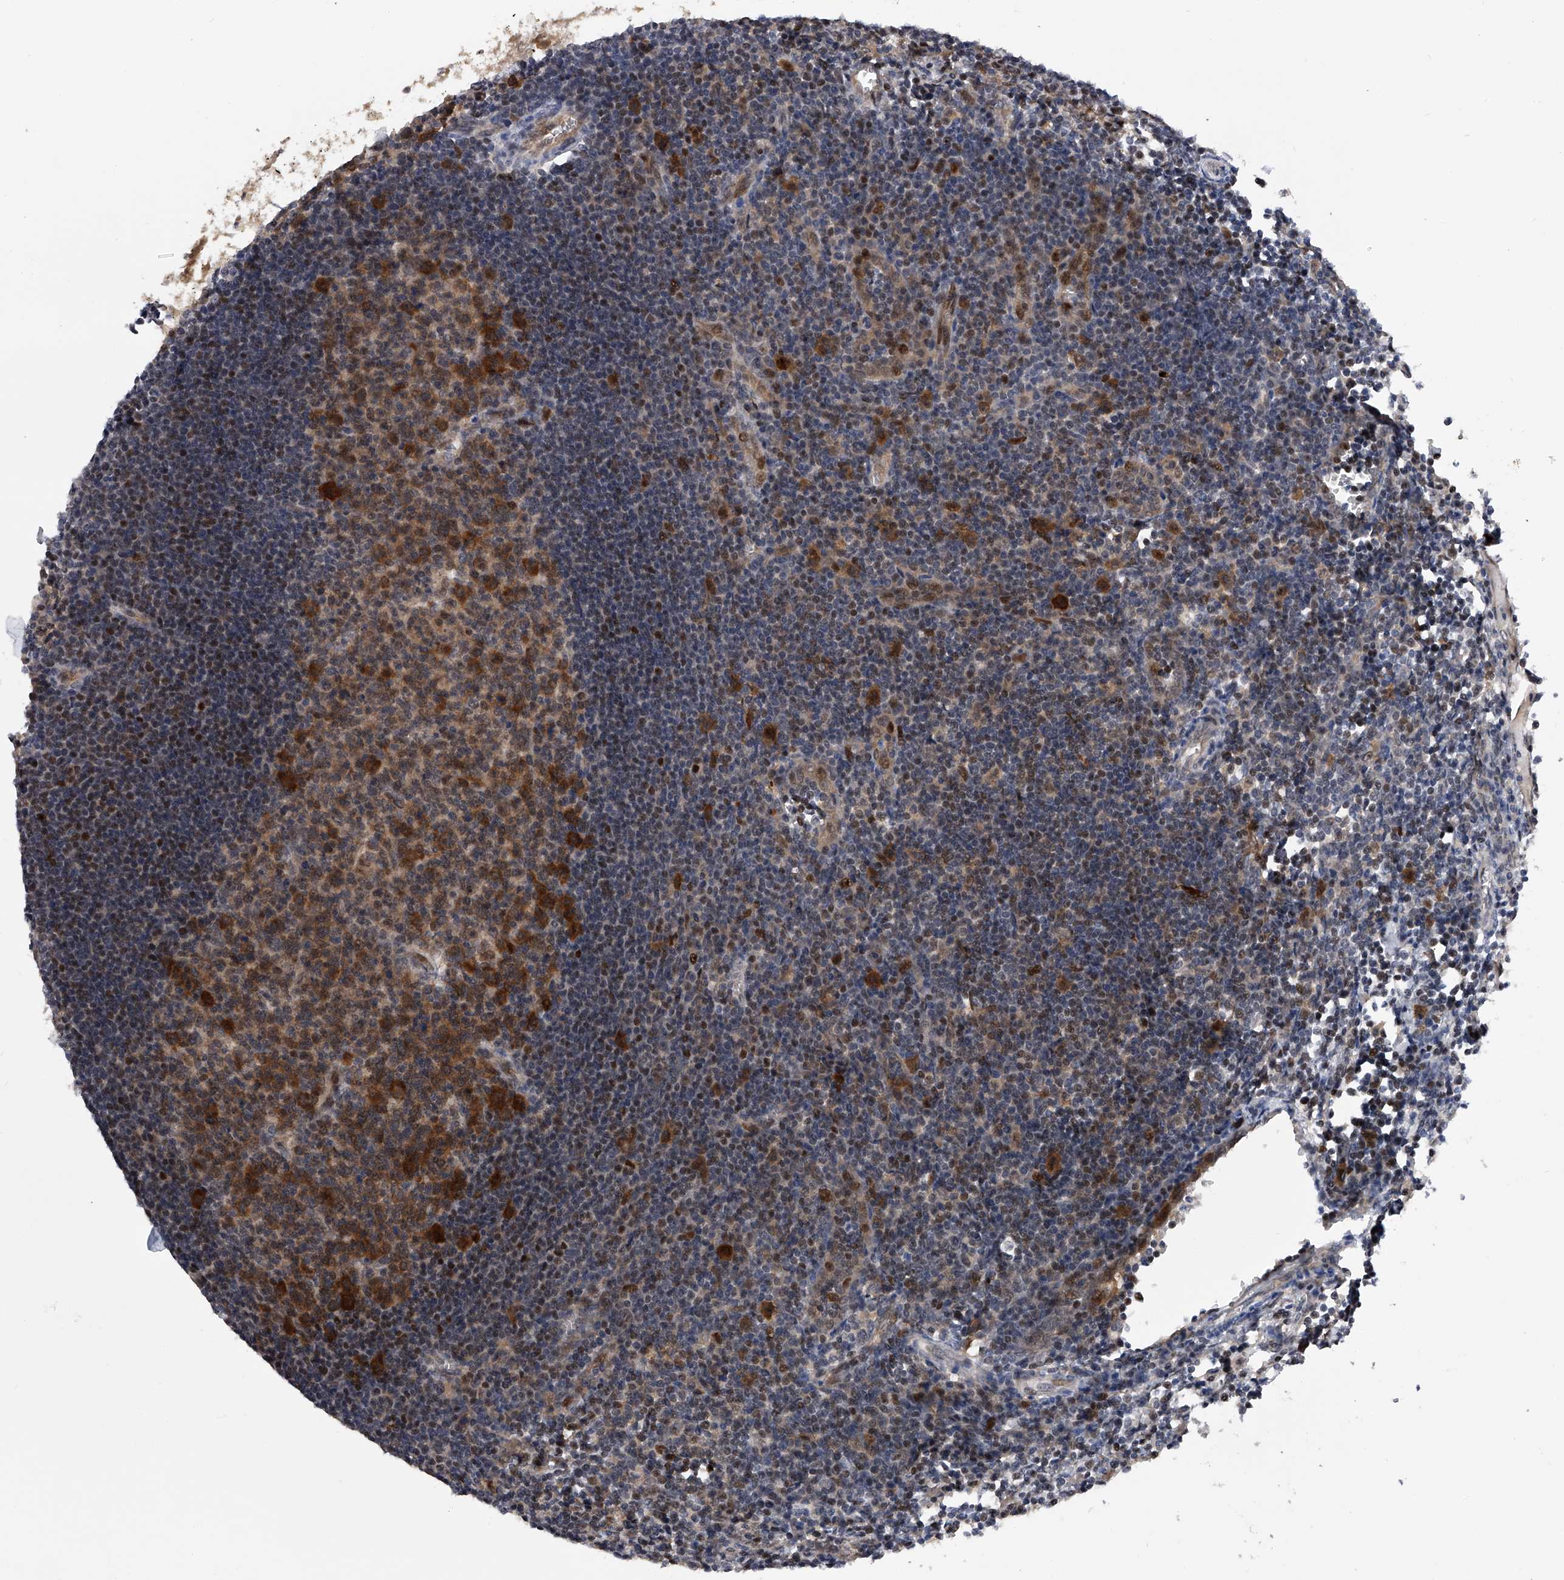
{"staining": {"intensity": "strong", "quantity": "25%-75%", "location": "cytoplasmic/membranous"}, "tissue": "lymph node", "cell_type": "Germinal center cells", "image_type": "normal", "snomed": [{"axis": "morphology", "description": "Normal tissue, NOS"}, {"axis": "morphology", "description": "Malignant melanoma, Metastatic site"}, {"axis": "topography", "description": "Lymph node"}], "caption": "The image demonstrates a brown stain indicating the presence of a protein in the cytoplasmic/membranous of germinal center cells in lymph node.", "gene": "RWDD2A", "patient": {"sex": "male", "age": 41}}